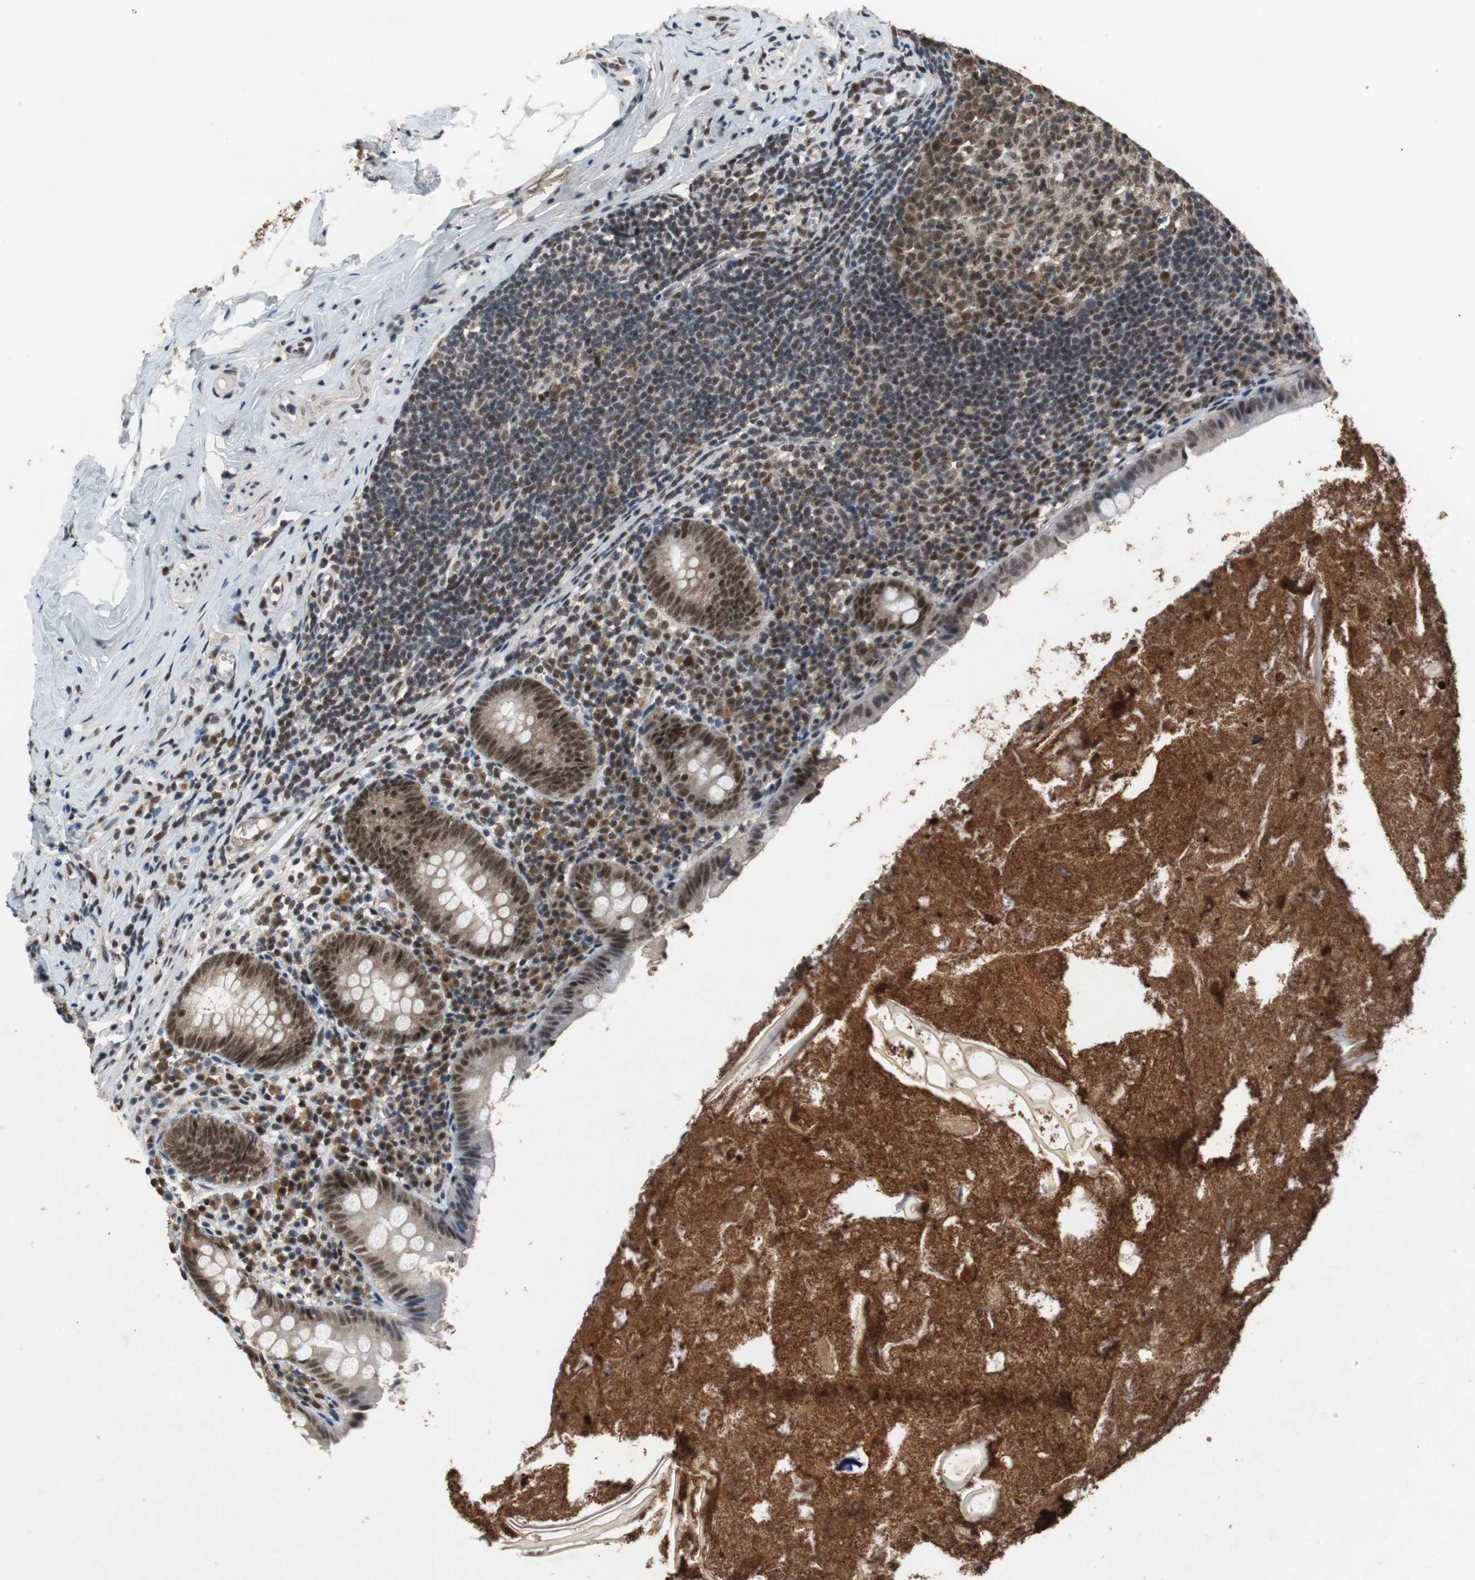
{"staining": {"intensity": "moderate", "quantity": ">75%", "location": "nuclear"}, "tissue": "appendix", "cell_type": "Glandular cells", "image_type": "normal", "snomed": [{"axis": "morphology", "description": "Normal tissue, NOS"}, {"axis": "topography", "description": "Appendix"}], "caption": "DAB (3,3'-diaminobenzidine) immunohistochemical staining of normal appendix demonstrates moderate nuclear protein expression in approximately >75% of glandular cells.", "gene": "USP28", "patient": {"sex": "male", "age": 52}}